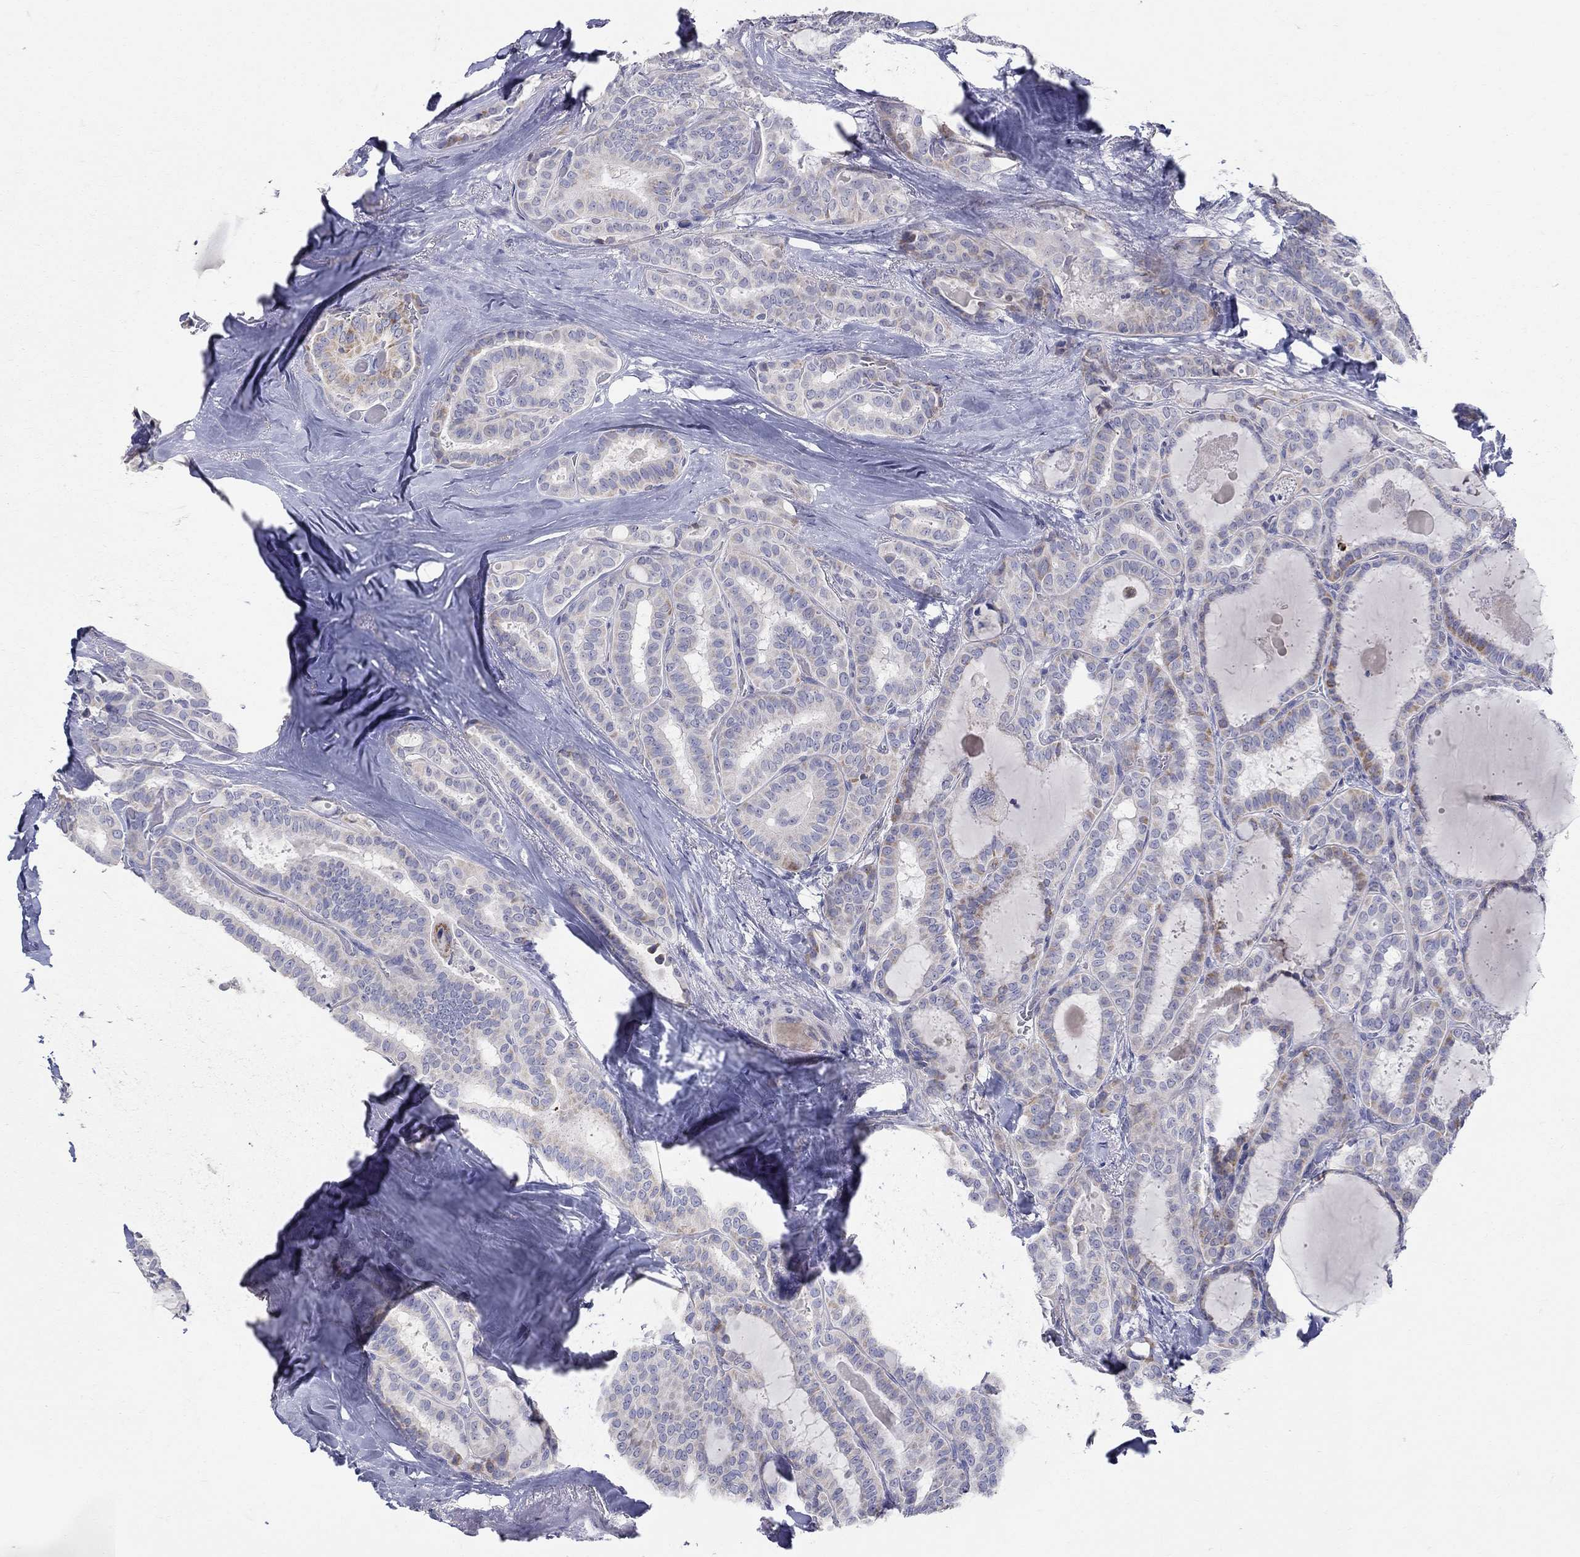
{"staining": {"intensity": "strong", "quantity": "<25%", "location": "cytoplasmic/membranous"}, "tissue": "thyroid cancer", "cell_type": "Tumor cells", "image_type": "cancer", "snomed": [{"axis": "morphology", "description": "Papillary adenocarcinoma, NOS"}, {"axis": "topography", "description": "Thyroid gland"}], "caption": "The histopathology image reveals staining of thyroid cancer, revealing strong cytoplasmic/membranous protein expression (brown color) within tumor cells.", "gene": "HMX2", "patient": {"sex": "female", "age": 39}}